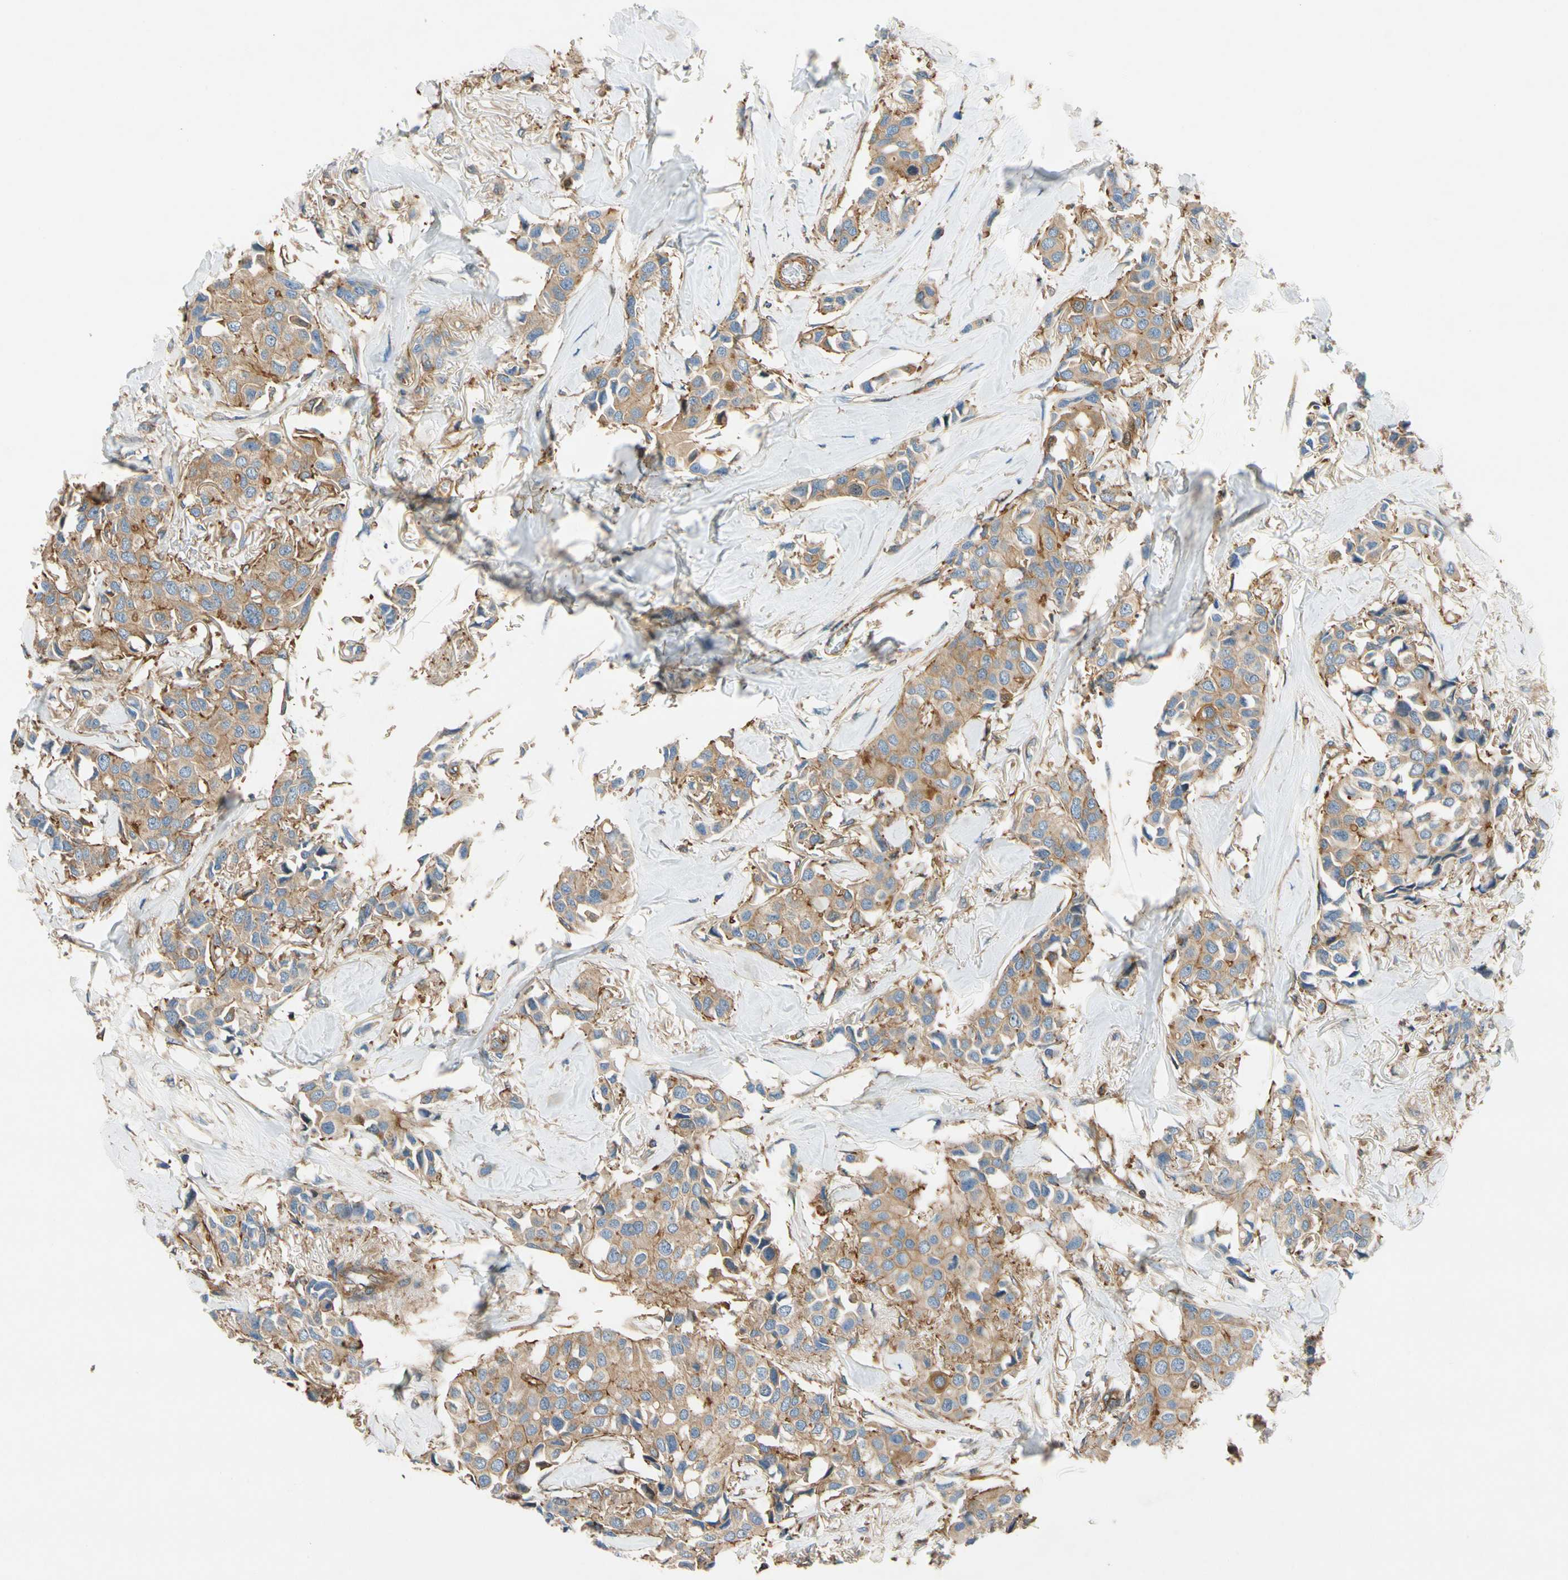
{"staining": {"intensity": "moderate", "quantity": ">75%", "location": "cytoplasmic/membranous"}, "tissue": "breast cancer", "cell_type": "Tumor cells", "image_type": "cancer", "snomed": [{"axis": "morphology", "description": "Duct carcinoma"}, {"axis": "topography", "description": "Breast"}], "caption": "A micrograph of human breast cancer (invasive ductal carcinoma) stained for a protein demonstrates moderate cytoplasmic/membranous brown staining in tumor cells.", "gene": "TCP11L1", "patient": {"sex": "female", "age": 80}}